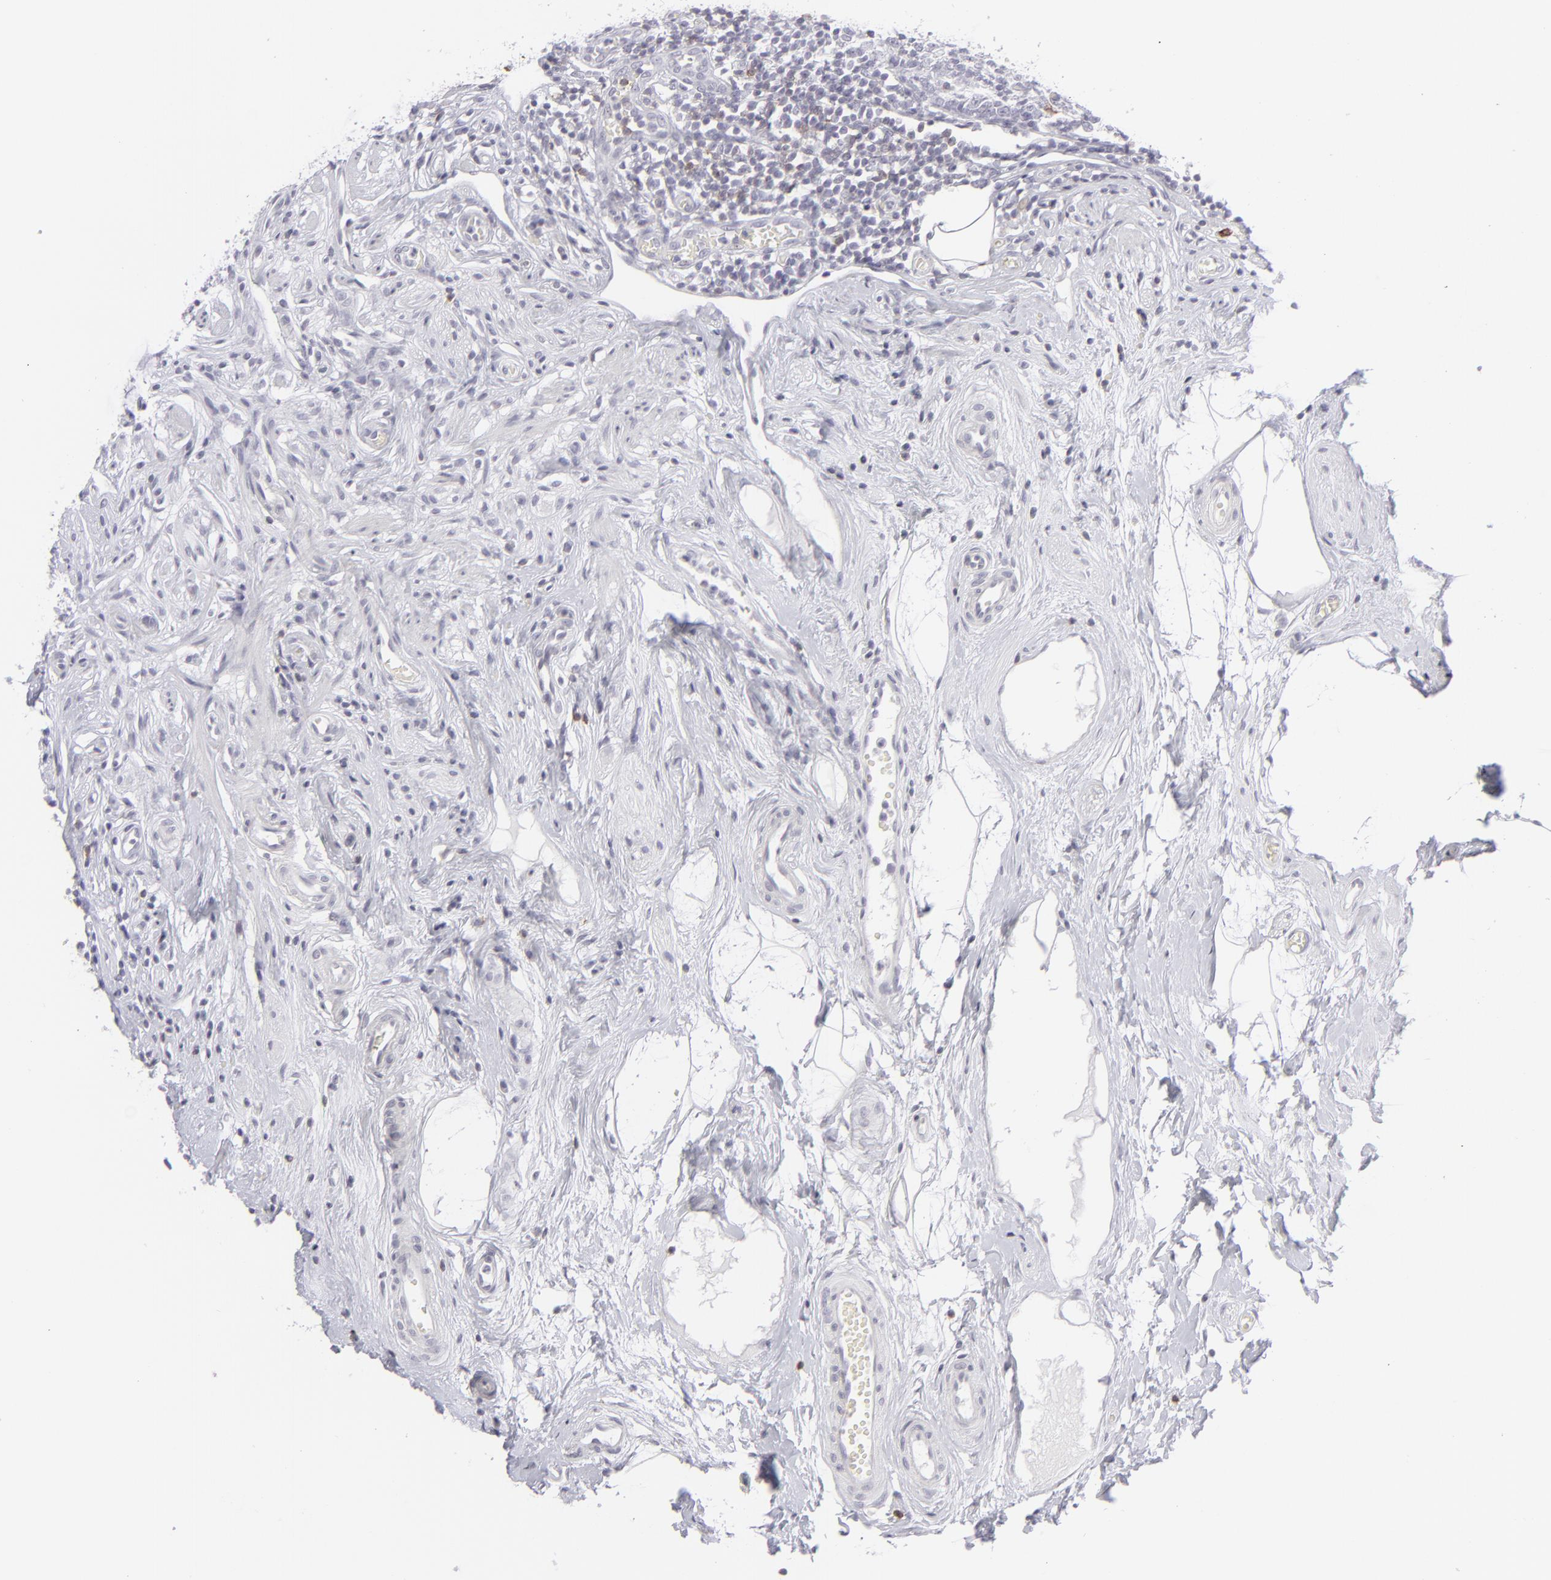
{"staining": {"intensity": "negative", "quantity": "none", "location": "none"}, "tissue": "appendix", "cell_type": "Glandular cells", "image_type": "normal", "snomed": [{"axis": "morphology", "description": "Normal tissue, NOS"}, {"axis": "topography", "description": "Appendix"}], "caption": "This is an immunohistochemistry photomicrograph of benign human appendix. There is no expression in glandular cells.", "gene": "CD7", "patient": {"sex": "male", "age": 38}}